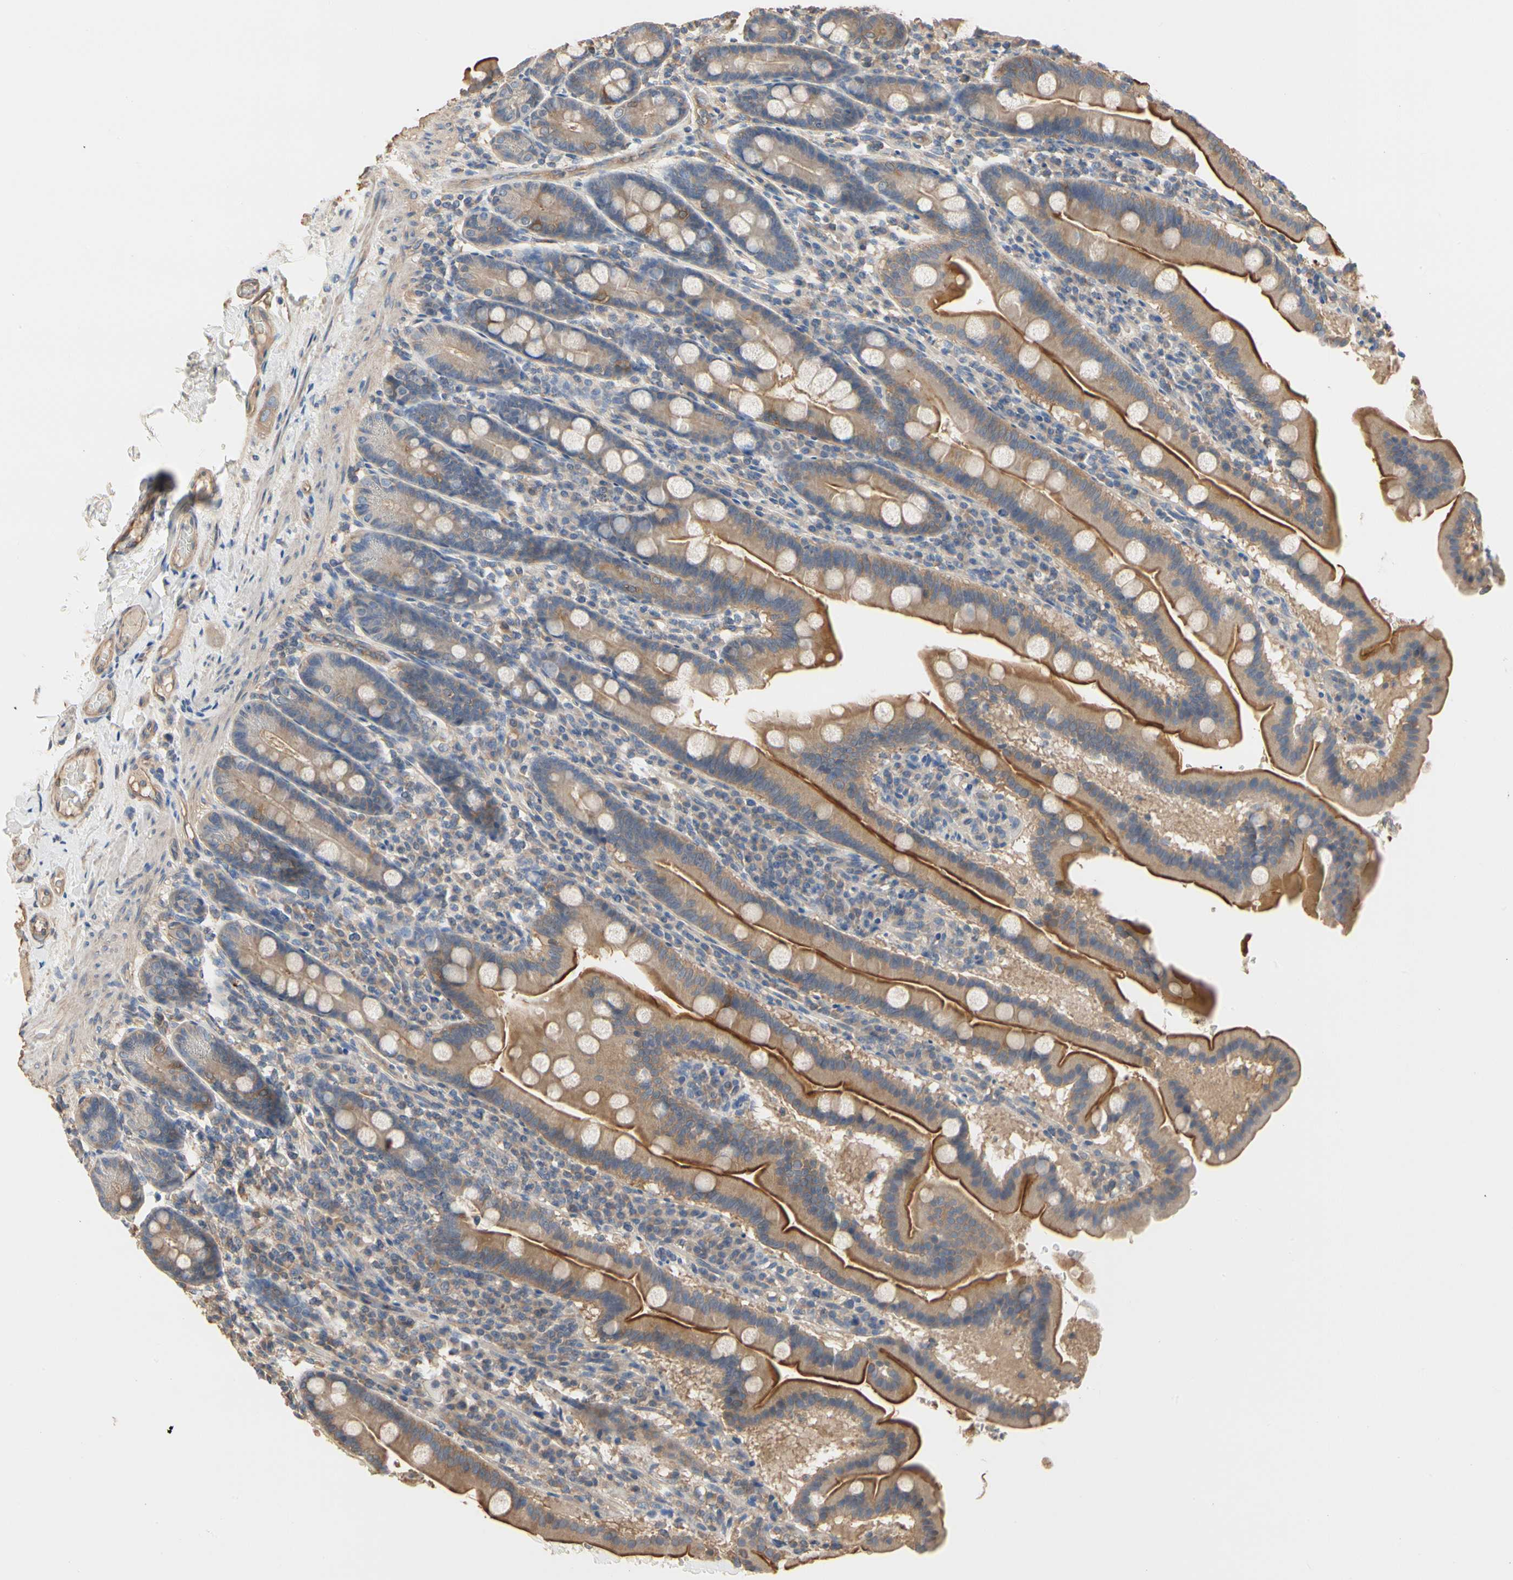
{"staining": {"intensity": "moderate", "quantity": ">75%", "location": "cytoplasmic/membranous"}, "tissue": "duodenum", "cell_type": "Glandular cells", "image_type": "normal", "snomed": [{"axis": "morphology", "description": "Normal tissue, NOS"}, {"axis": "topography", "description": "Duodenum"}], "caption": "An immunohistochemistry (IHC) histopathology image of unremarkable tissue is shown. Protein staining in brown highlights moderate cytoplasmic/membranous positivity in duodenum within glandular cells. Using DAB (3,3'-diaminobenzidine) (brown) and hematoxylin (blue) stains, captured at high magnification using brightfield microscopy.", "gene": "PDZK1", "patient": {"sex": "male", "age": 50}}